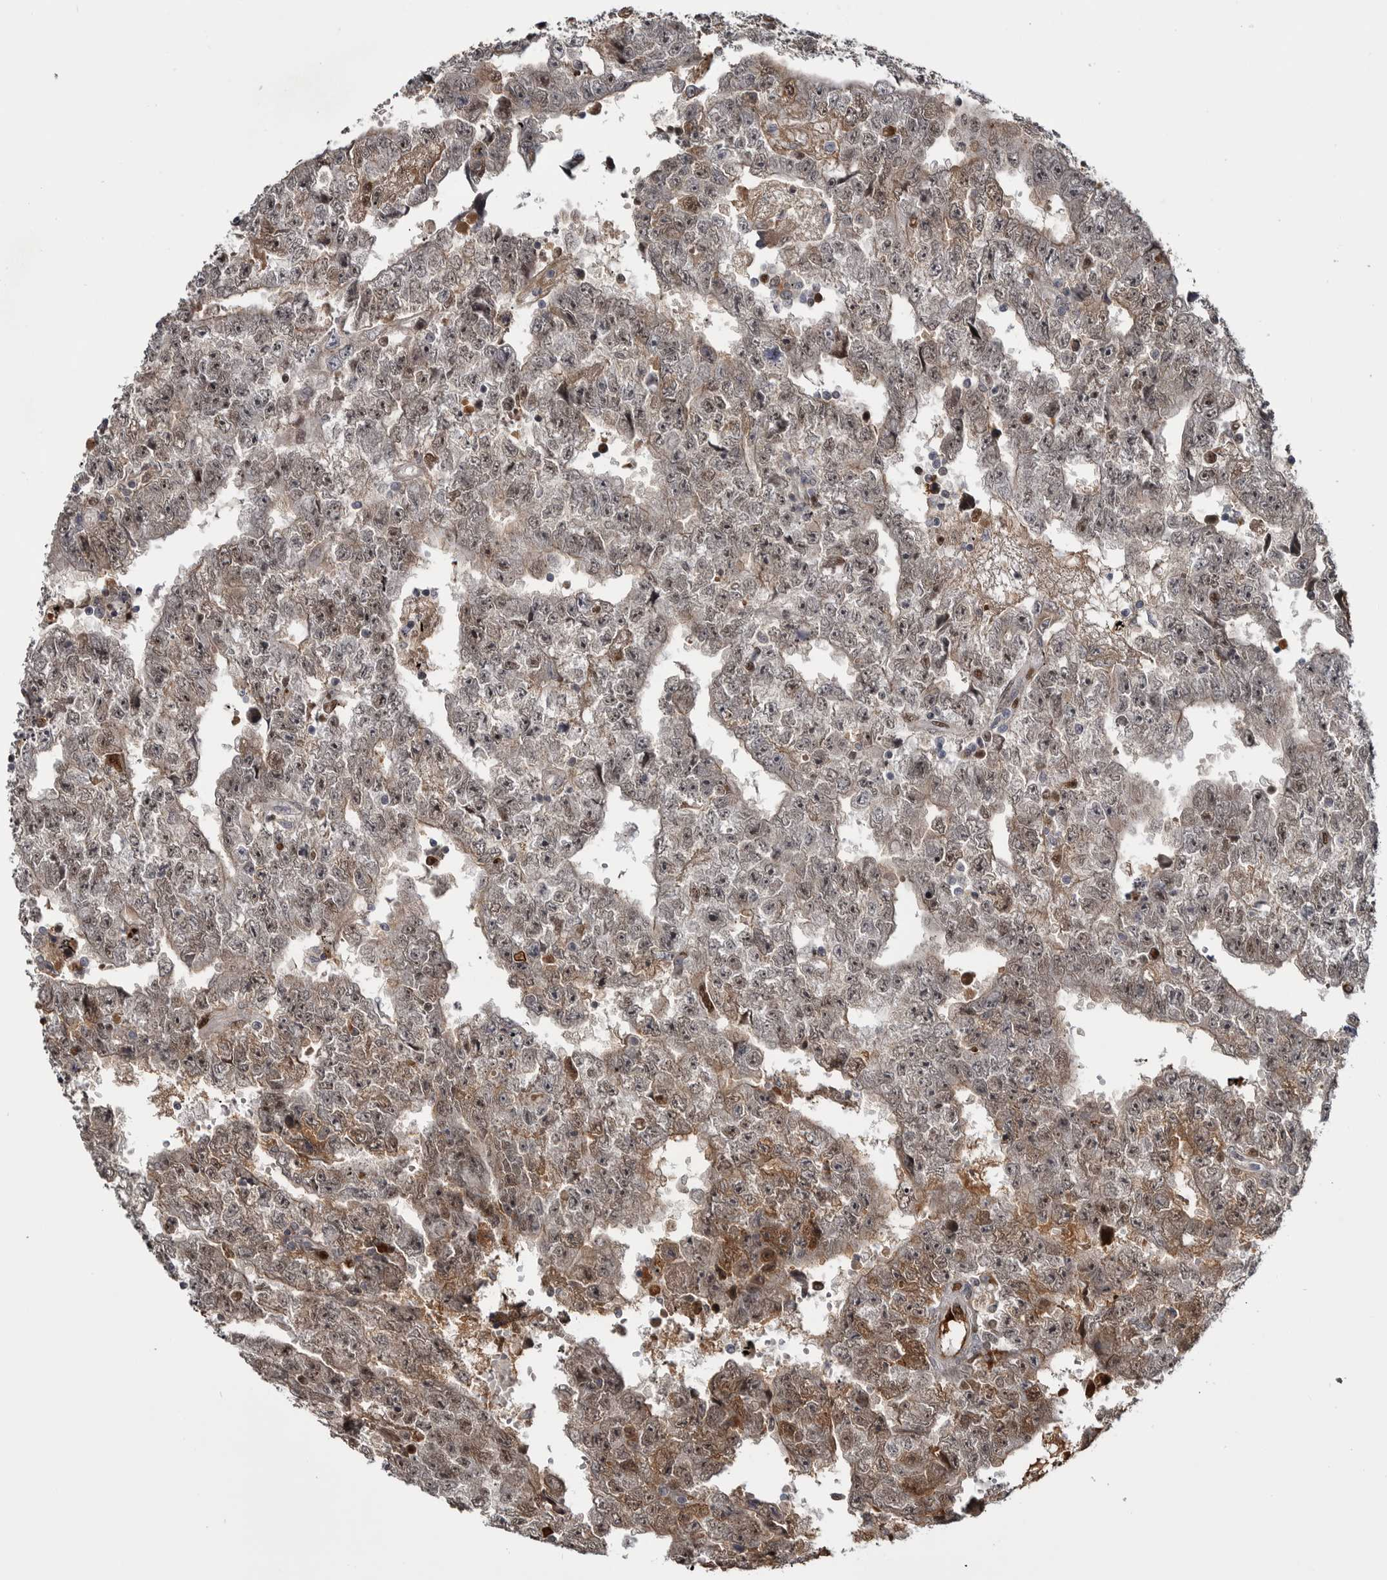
{"staining": {"intensity": "moderate", "quantity": "<25%", "location": "cytoplasmic/membranous,nuclear"}, "tissue": "testis cancer", "cell_type": "Tumor cells", "image_type": "cancer", "snomed": [{"axis": "morphology", "description": "Carcinoma, Embryonal, NOS"}, {"axis": "topography", "description": "Testis"}], "caption": "Immunohistochemistry of embryonal carcinoma (testis) shows low levels of moderate cytoplasmic/membranous and nuclear expression in about <25% of tumor cells.", "gene": "ZNF277", "patient": {"sex": "male", "age": 25}}